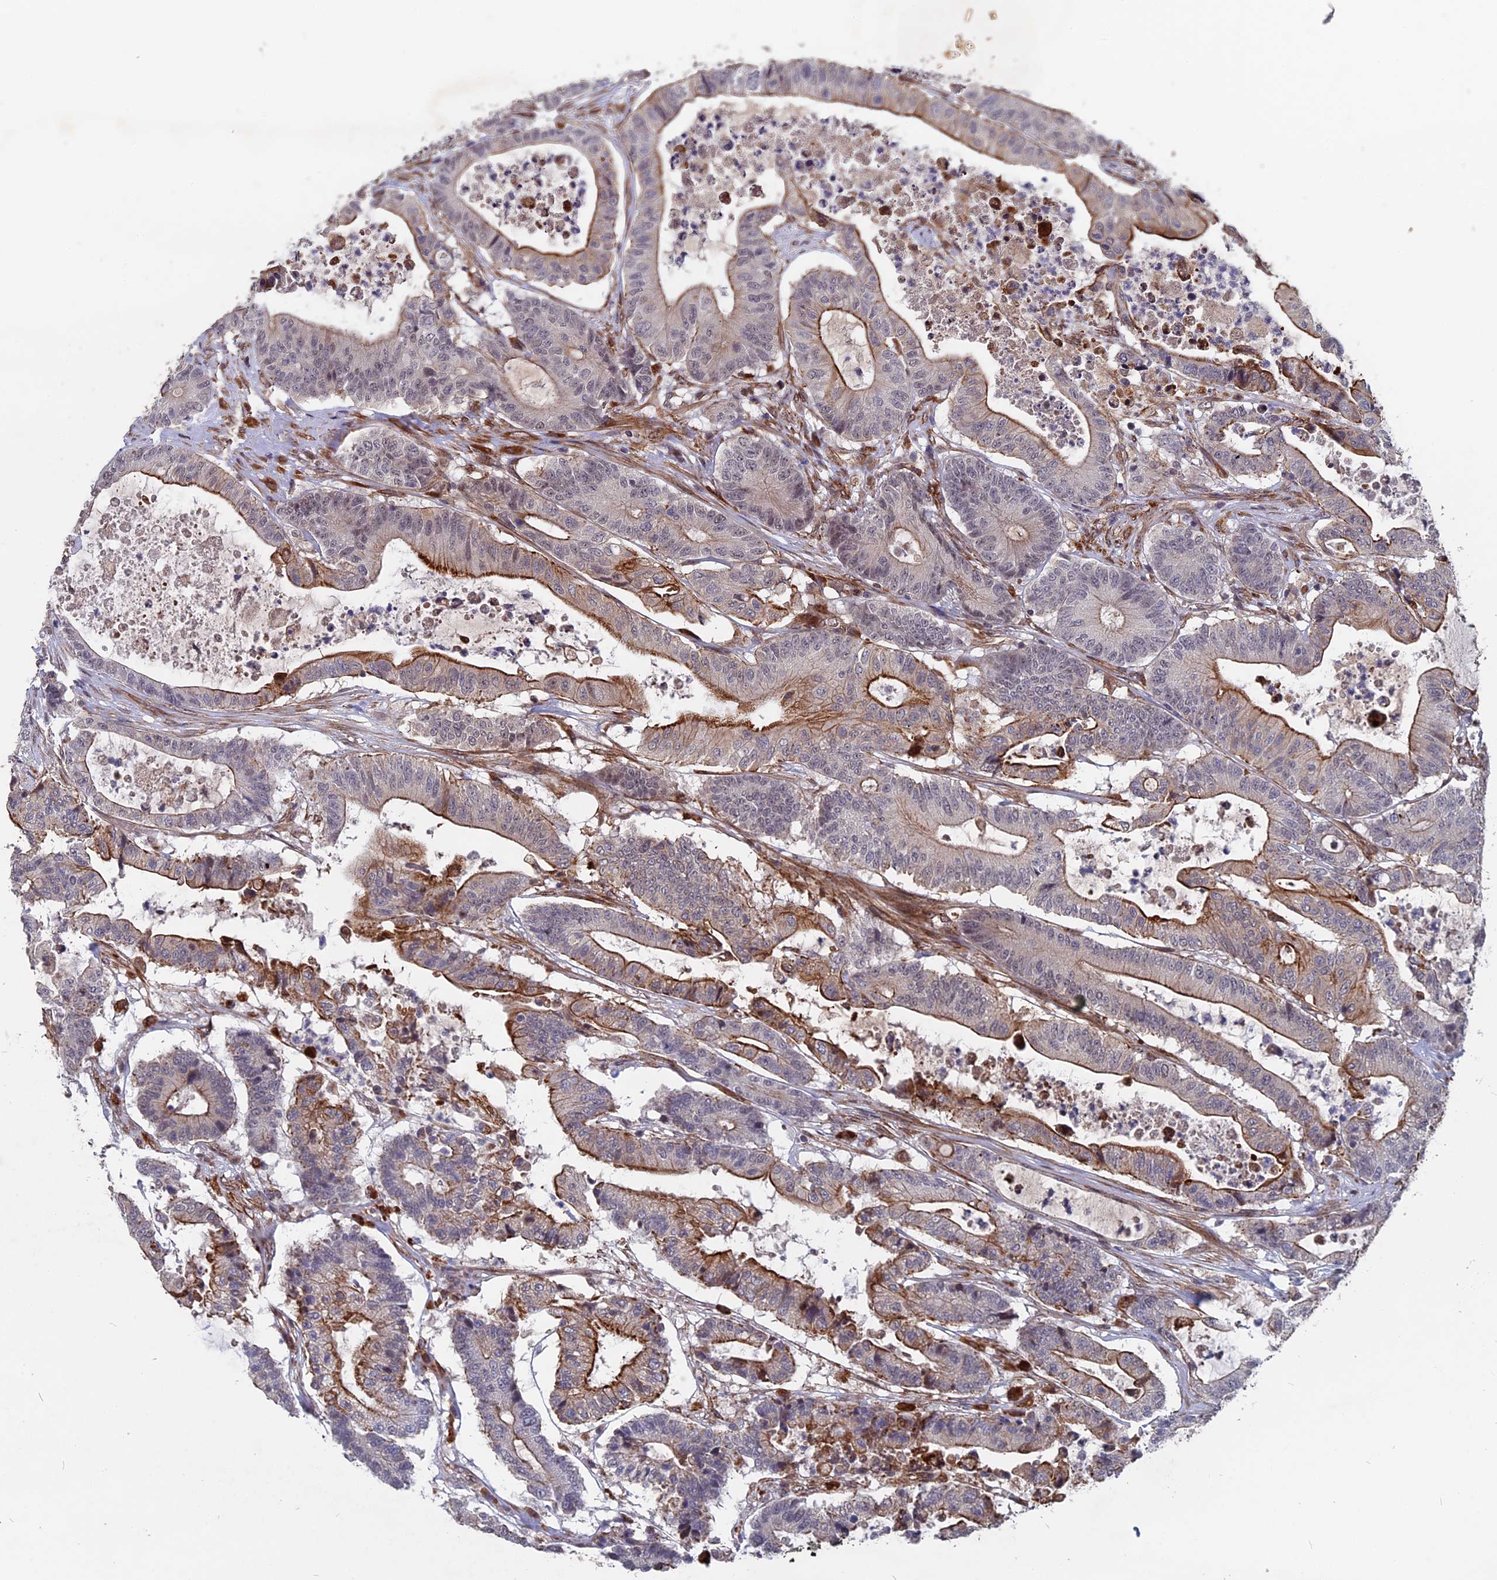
{"staining": {"intensity": "moderate", "quantity": "25%-75%", "location": "cytoplasmic/membranous"}, "tissue": "colorectal cancer", "cell_type": "Tumor cells", "image_type": "cancer", "snomed": [{"axis": "morphology", "description": "Adenocarcinoma, NOS"}, {"axis": "topography", "description": "Colon"}], "caption": "Colorectal cancer stained with a brown dye reveals moderate cytoplasmic/membranous positive staining in approximately 25%-75% of tumor cells.", "gene": "NOSIP", "patient": {"sex": "female", "age": 84}}